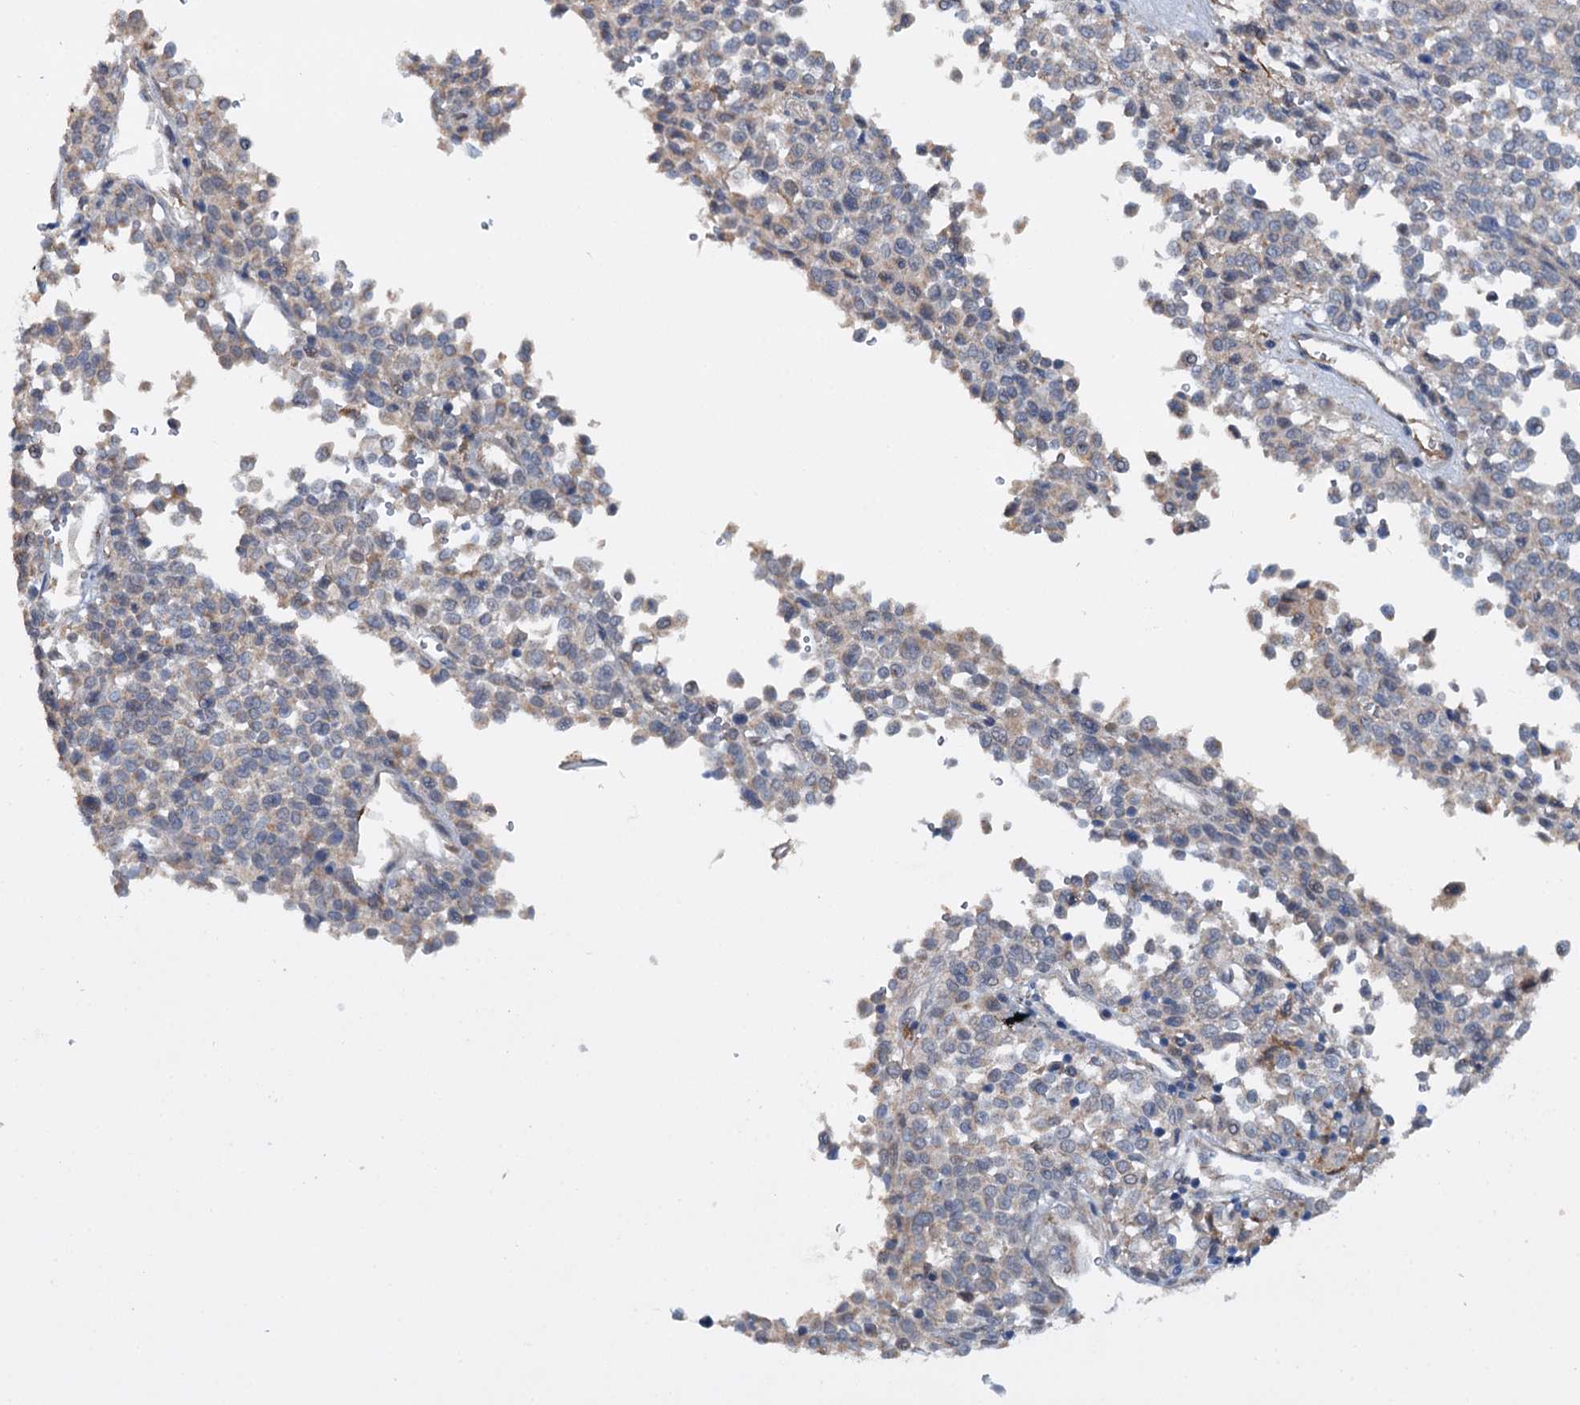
{"staining": {"intensity": "negative", "quantity": "none", "location": "none"}, "tissue": "melanoma", "cell_type": "Tumor cells", "image_type": "cancer", "snomed": [{"axis": "morphology", "description": "Malignant melanoma, Metastatic site"}, {"axis": "topography", "description": "Pancreas"}], "caption": "This is an IHC image of human malignant melanoma (metastatic site). There is no positivity in tumor cells.", "gene": "ETFBKMT", "patient": {"sex": "female", "age": 30}}